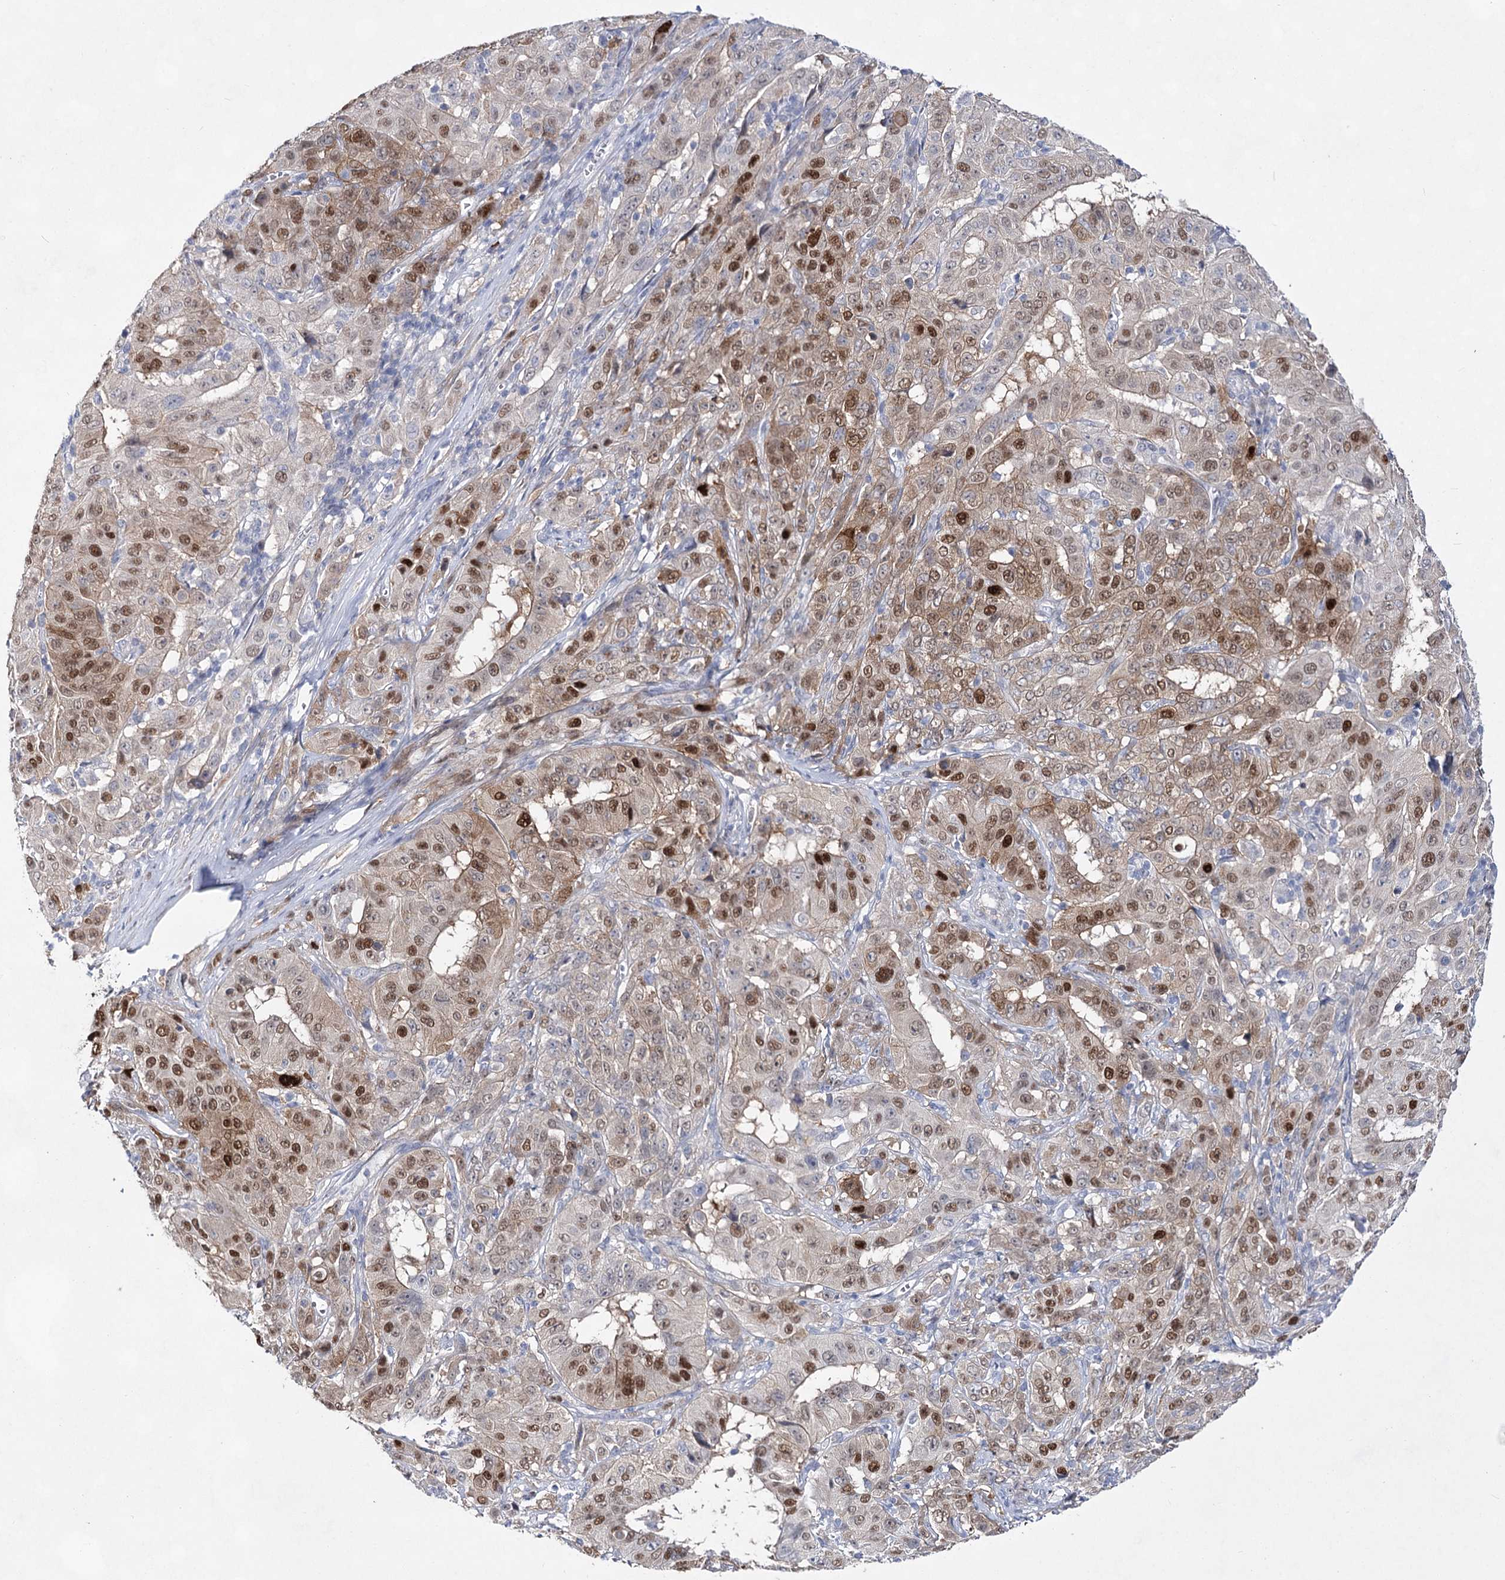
{"staining": {"intensity": "moderate", "quantity": ">75%", "location": "nuclear"}, "tissue": "pancreatic cancer", "cell_type": "Tumor cells", "image_type": "cancer", "snomed": [{"axis": "morphology", "description": "Adenocarcinoma, NOS"}, {"axis": "topography", "description": "Pancreas"}], "caption": "Immunohistochemical staining of pancreatic cancer (adenocarcinoma) demonstrates medium levels of moderate nuclear staining in approximately >75% of tumor cells.", "gene": "UGDH", "patient": {"sex": "male", "age": 63}}